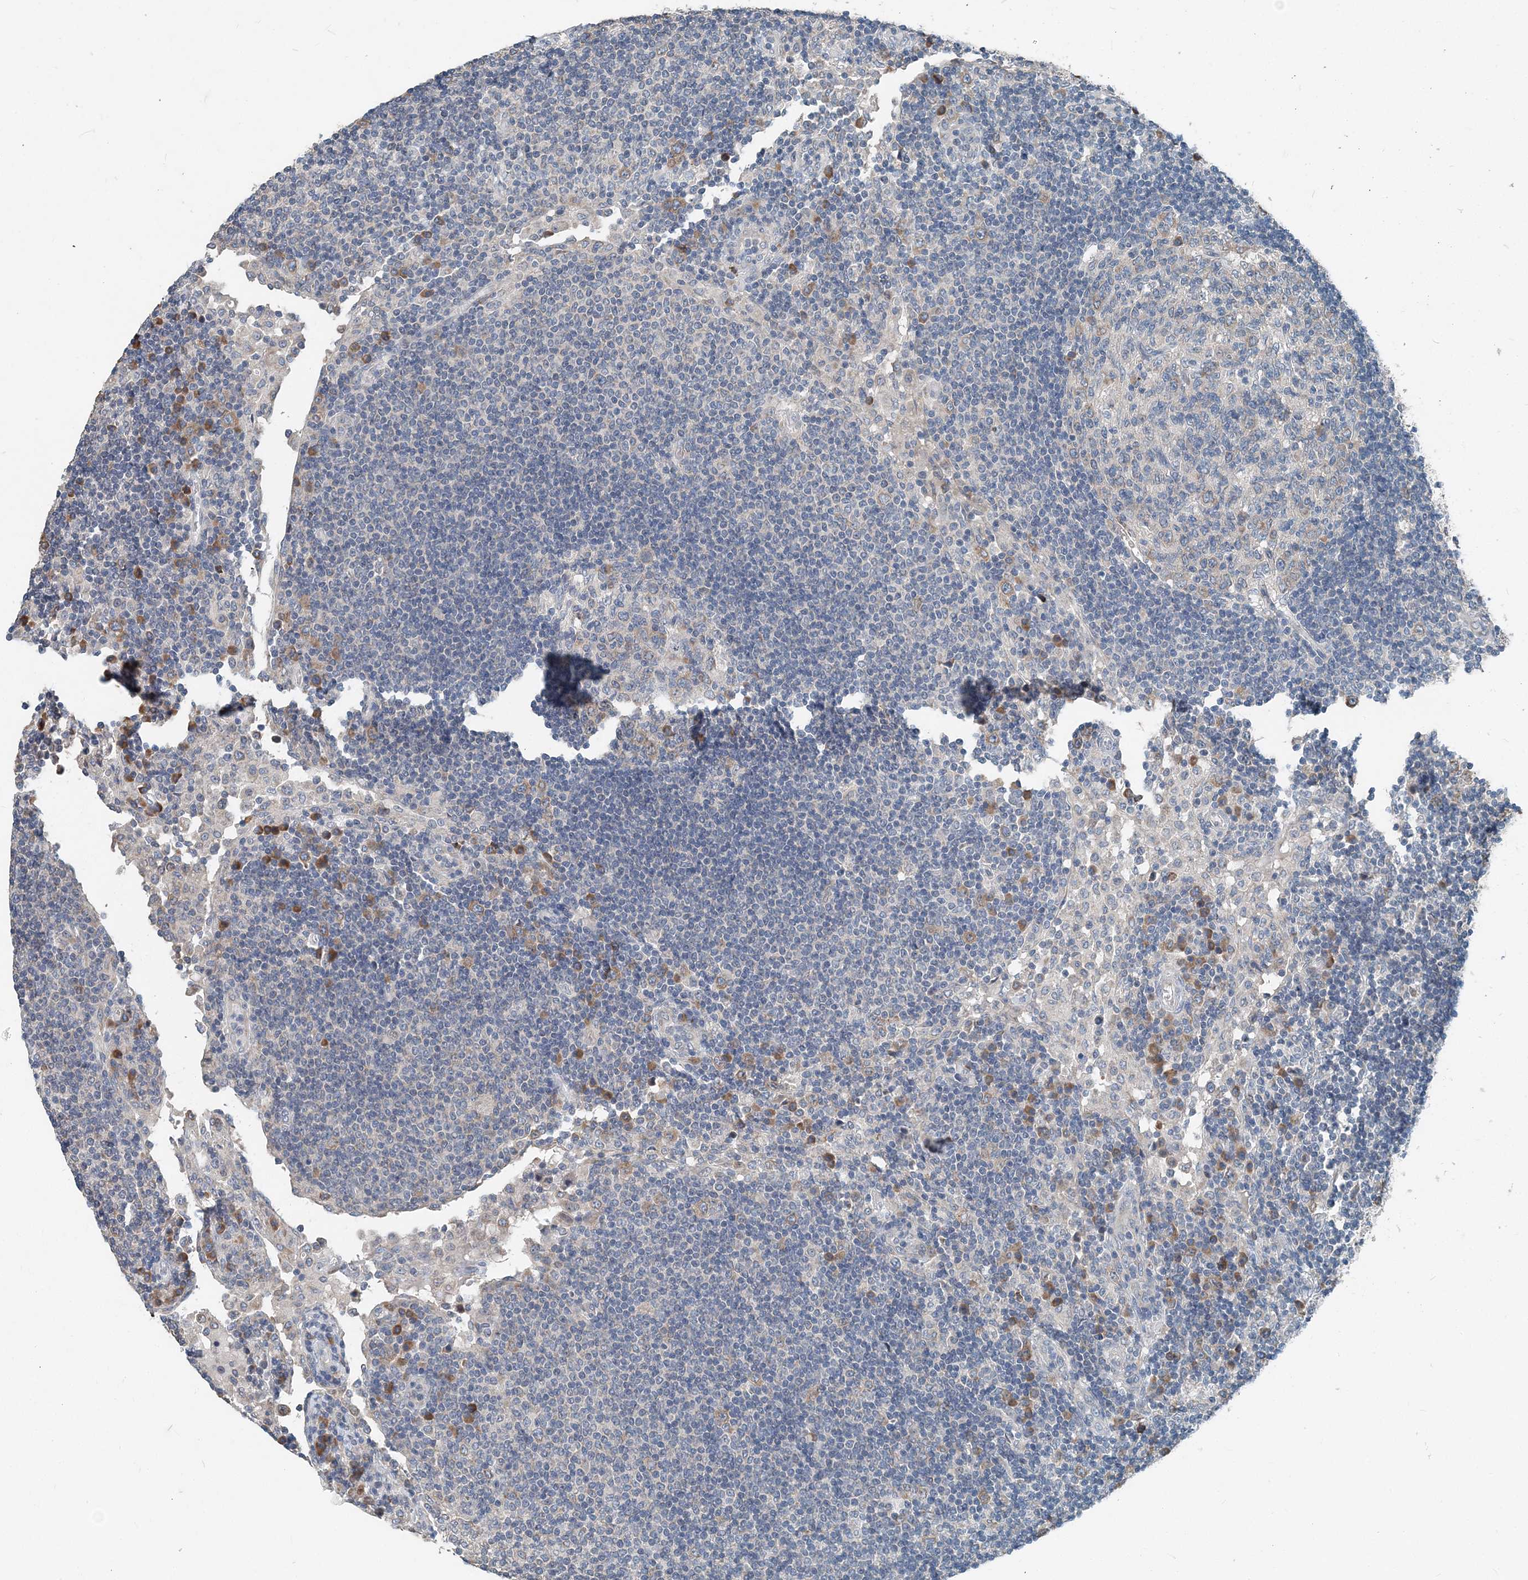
{"staining": {"intensity": "weak", "quantity": "<25%", "location": "cytoplasmic/membranous"}, "tissue": "lymph node", "cell_type": "Germinal center cells", "image_type": "normal", "snomed": [{"axis": "morphology", "description": "Normal tissue, NOS"}, {"axis": "topography", "description": "Lymph node"}], "caption": "Protein analysis of unremarkable lymph node reveals no significant staining in germinal center cells.", "gene": "EEF1A2", "patient": {"sex": "female", "age": 53}}